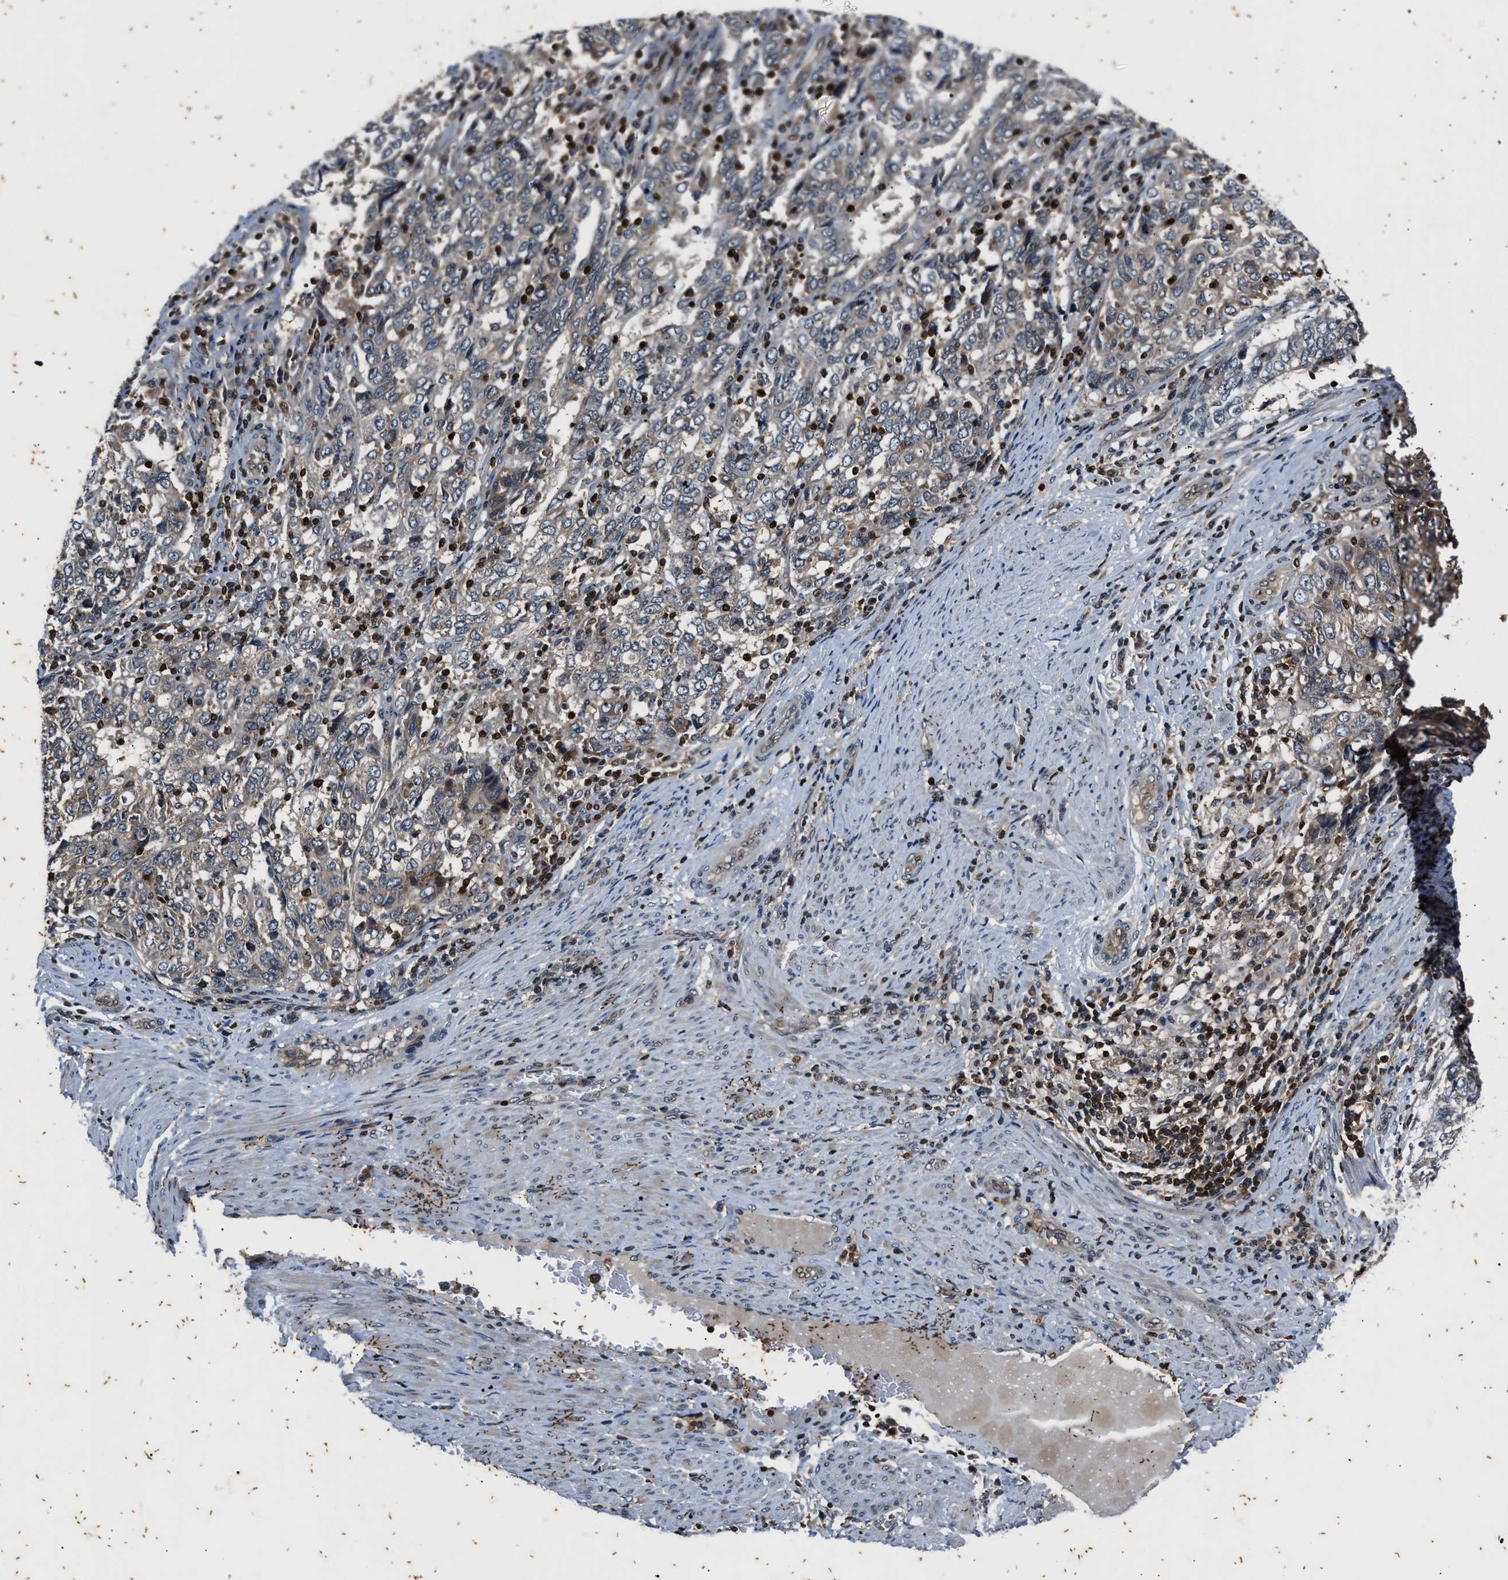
{"staining": {"intensity": "weak", "quantity": "<25%", "location": "cytoplasmic/membranous"}, "tissue": "endometrial cancer", "cell_type": "Tumor cells", "image_type": "cancer", "snomed": [{"axis": "morphology", "description": "Adenocarcinoma, NOS"}, {"axis": "topography", "description": "Endometrium"}], "caption": "High power microscopy histopathology image of an immunohistochemistry (IHC) histopathology image of adenocarcinoma (endometrial), revealing no significant positivity in tumor cells.", "gene": "PTPN7", "patient": {"sex": "female", "age": 80}}